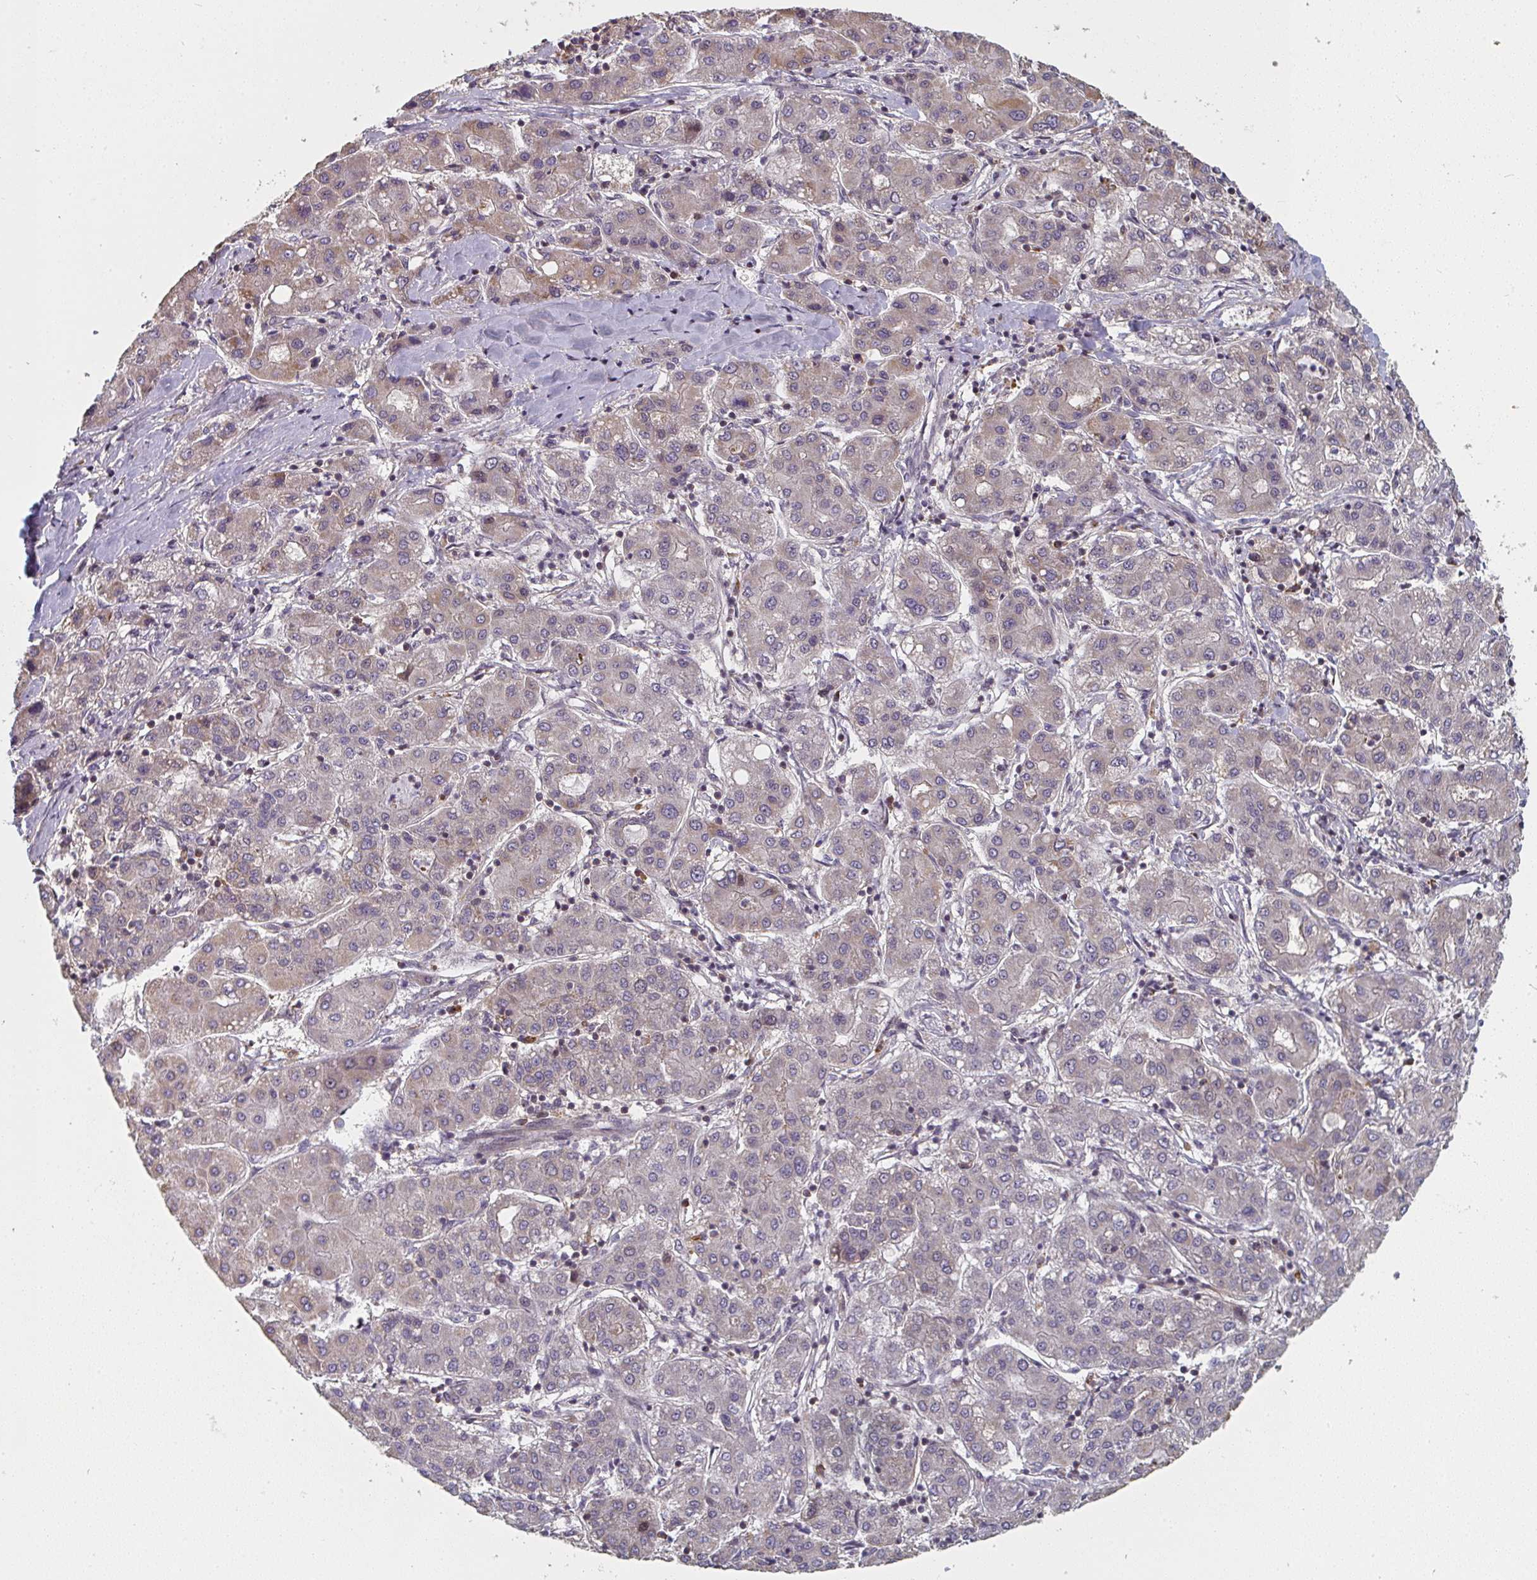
{"staining": {"intensity": "weak", "quantity": "25%-75%", "location": "cytoplasmic/membranous"}, "tissue": "liver cancer", "cell_type": "Tumor cells", "image_type": "cancer", "snomed": [{"axis": "morphology", "description": "Carcinoma, Hepatocellular, NOS"}, {"axis": "topography", "description": "Liver"}], "caption": "Immunohistochemical staining of human liver cancer demonstrates weak cytoplasmic/membranous protein positivity in about 25%-75% of tumor cells. (DAB (3,3'-diaminobenzidine) IHC with brightfield microscopy, high magnification).", "gene": "RANGRF", "patient": {"sex": "male", "age": 65}}